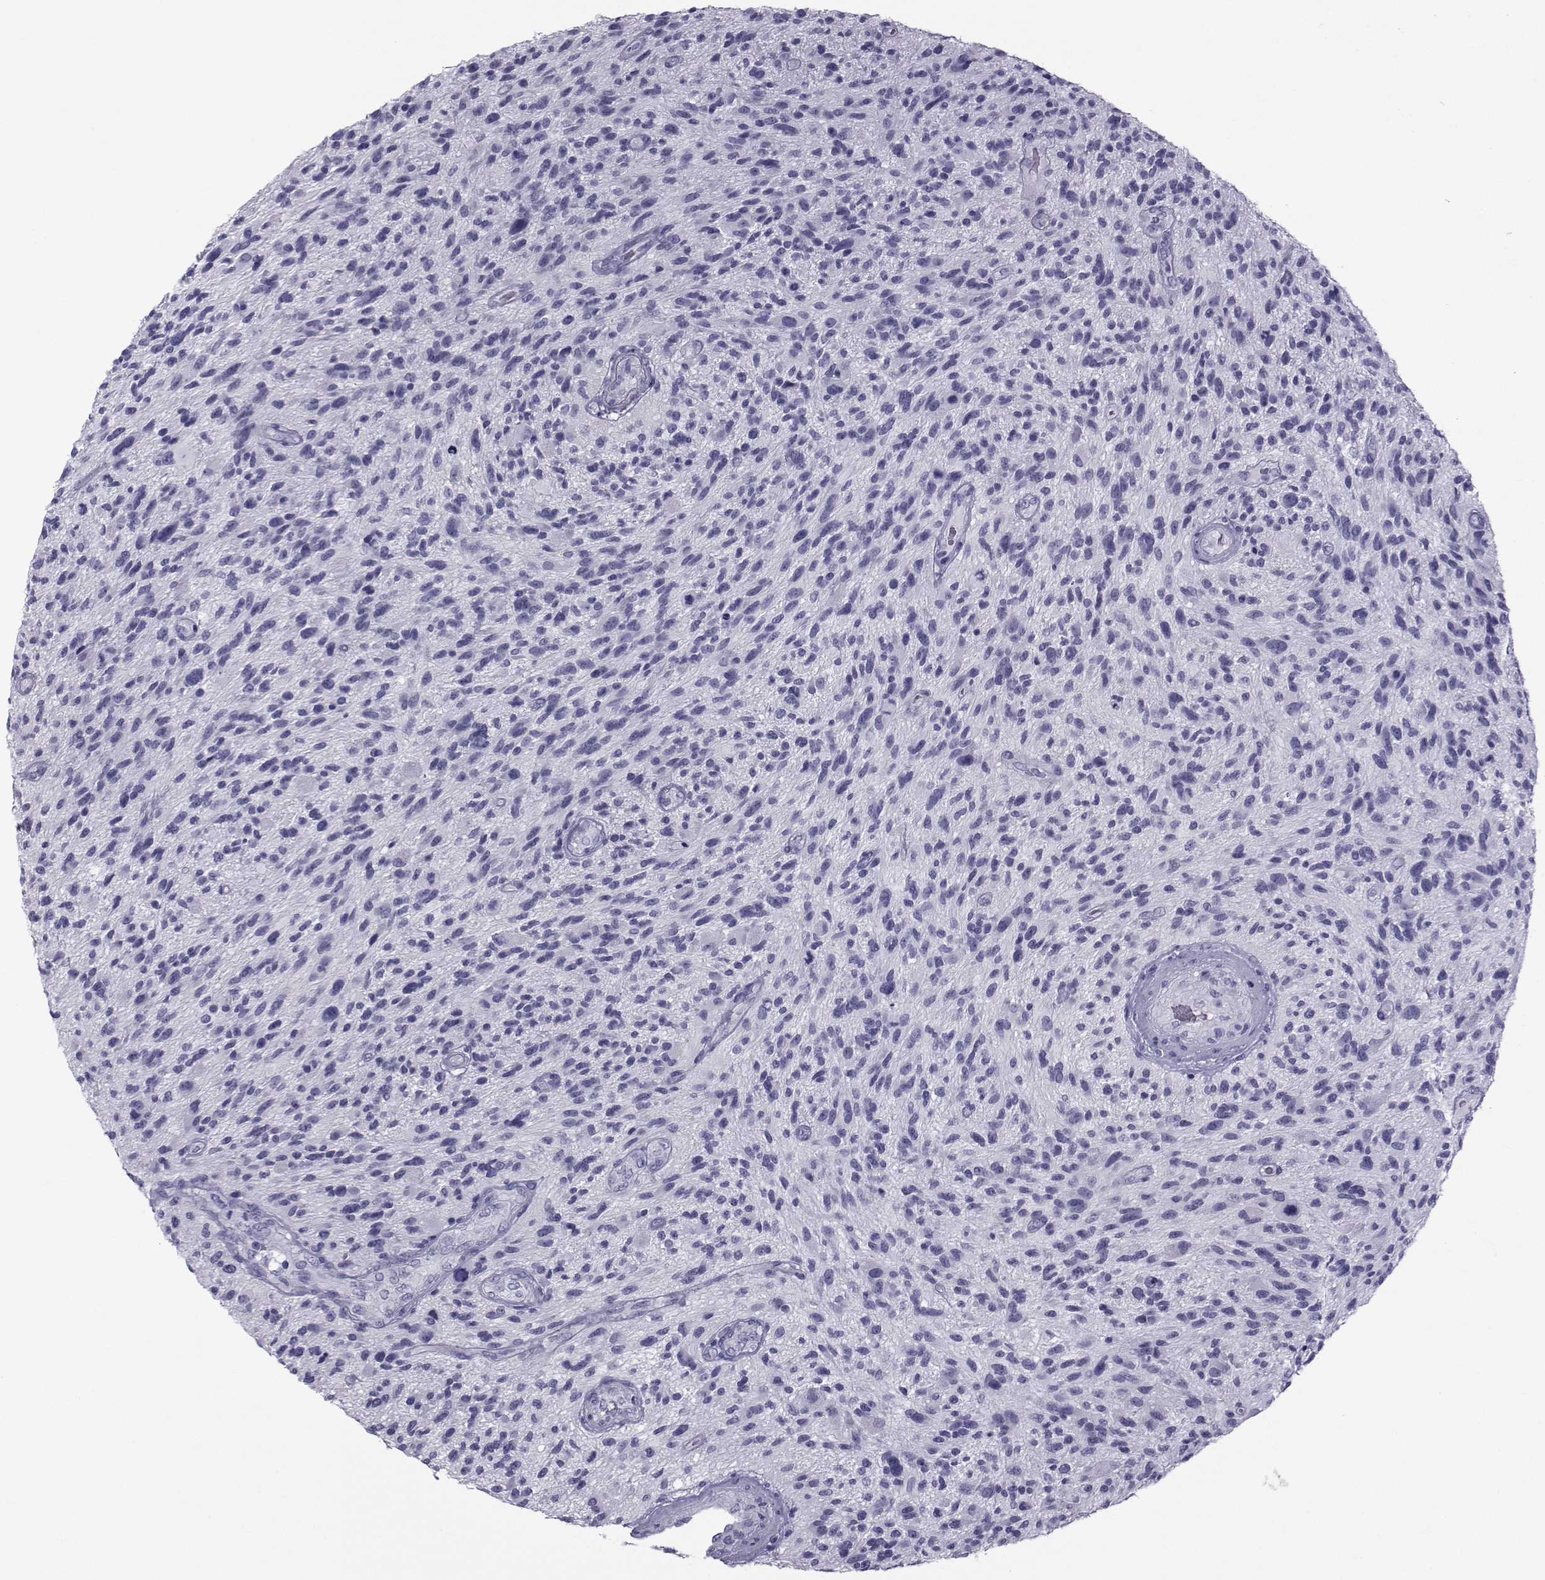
{"staining": {"intensity": "negative", "quantity": "none", "location": "none"}, "tissue": "glioma", "cell_type": "Tumor cells", "image_type": "cancer", "snomed": [{"axis": "morphology", "description": "Glioma, malignant, High grade"}, {"axis": "topography", "description": "Brain"}], "caption": "IHC of human malignant glioma (high-grade) reveals no expression in tumor cells.", "gene": "SPANXD", "patient": {"sex": "male", "age": 47}}